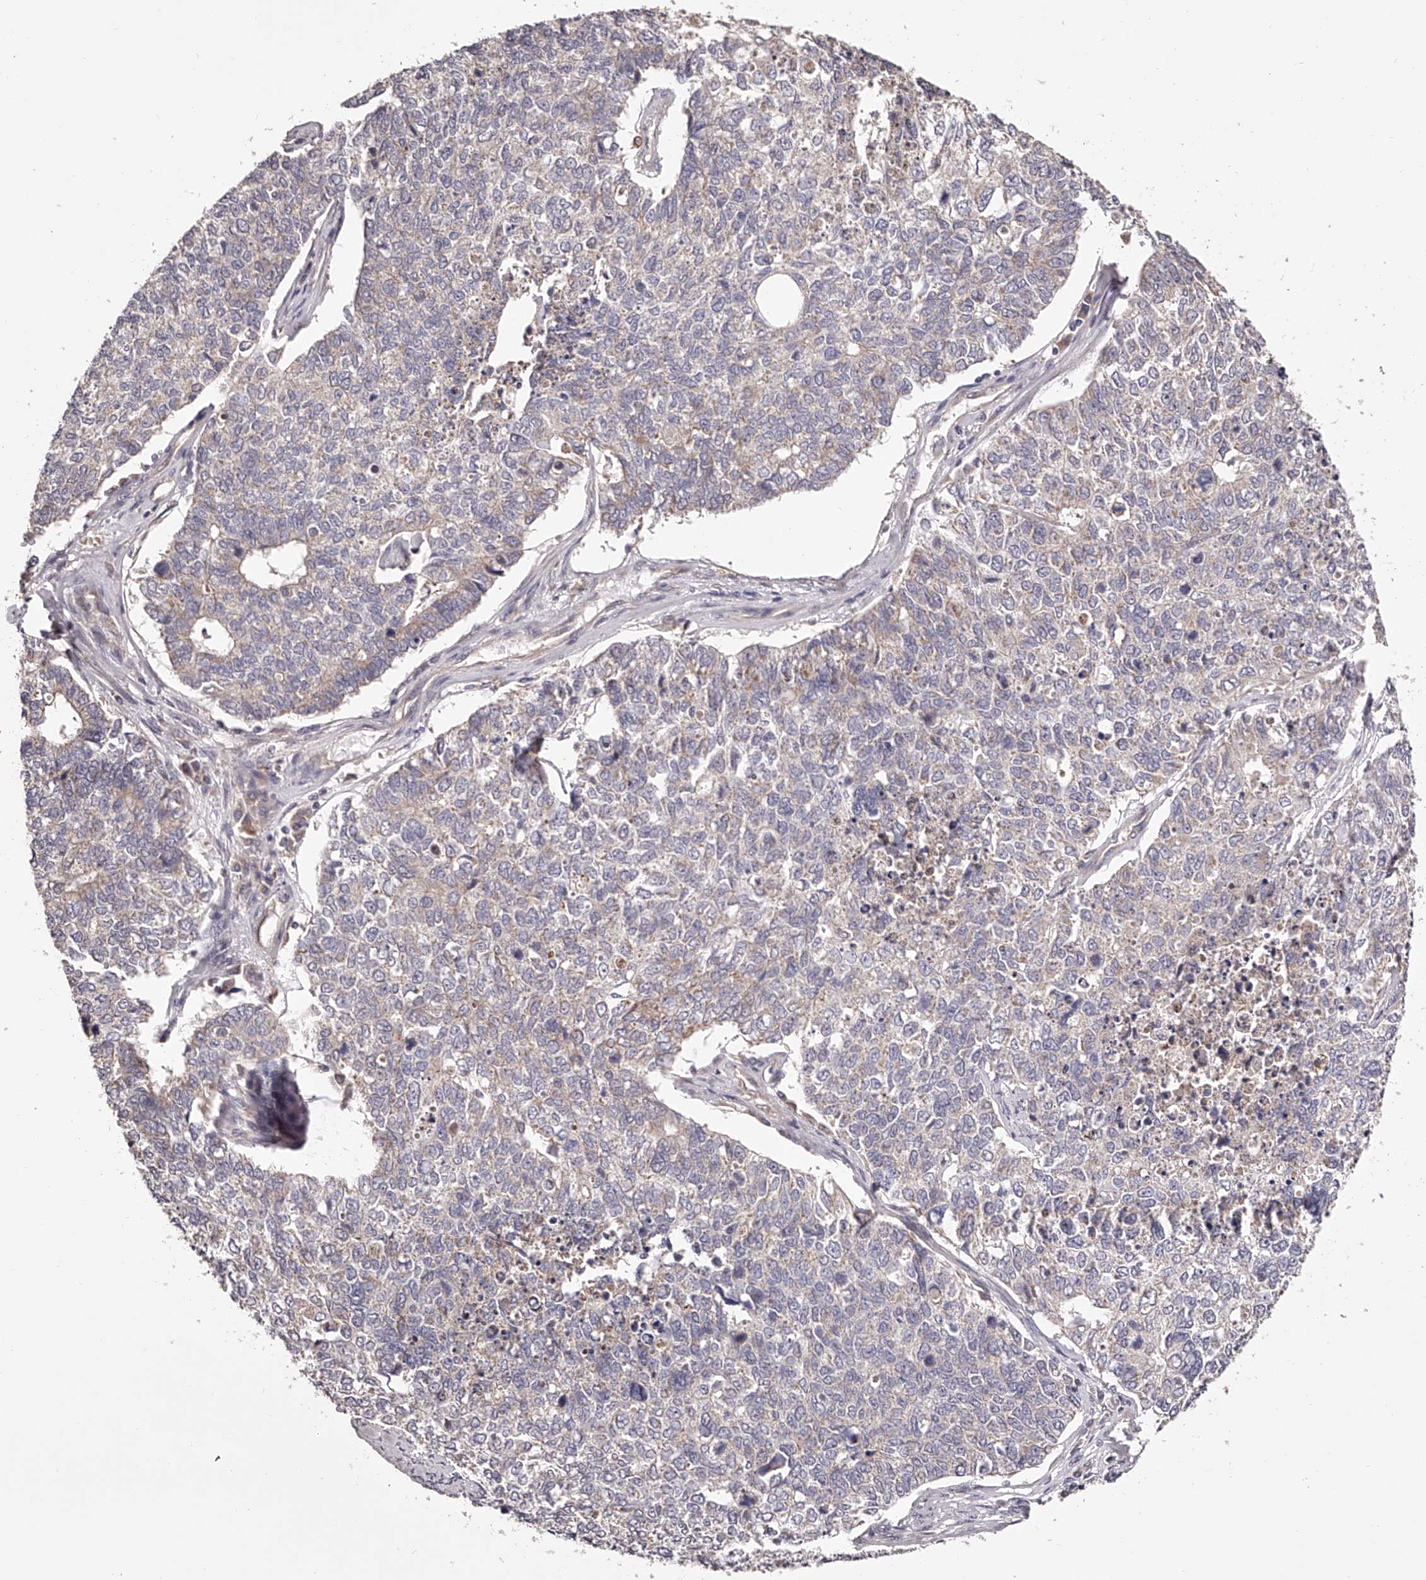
{"staining": {"intensity": "weak", "quantity": "25%-75%", "location": "cytoplasmic/membranous"}, "tissue": "cervical cancer", "cell_type": "Tumor cells", "image_type": "cancer", "snomed": [{"axis": "morphology", "description": "Squamous cell carcinoma, NOS"}, {"axis": "topography", "description": "Cervix"}], "caption": "Protein analysis of cervical cancer tissue shows weak cytoplasmic/membranous positivity in about 25%-75% of tumor cells. (IHC, brightfield microscopy, high magnification).", "gene": "ODF2L", "patient": {"sex": "female", "age": 63}}